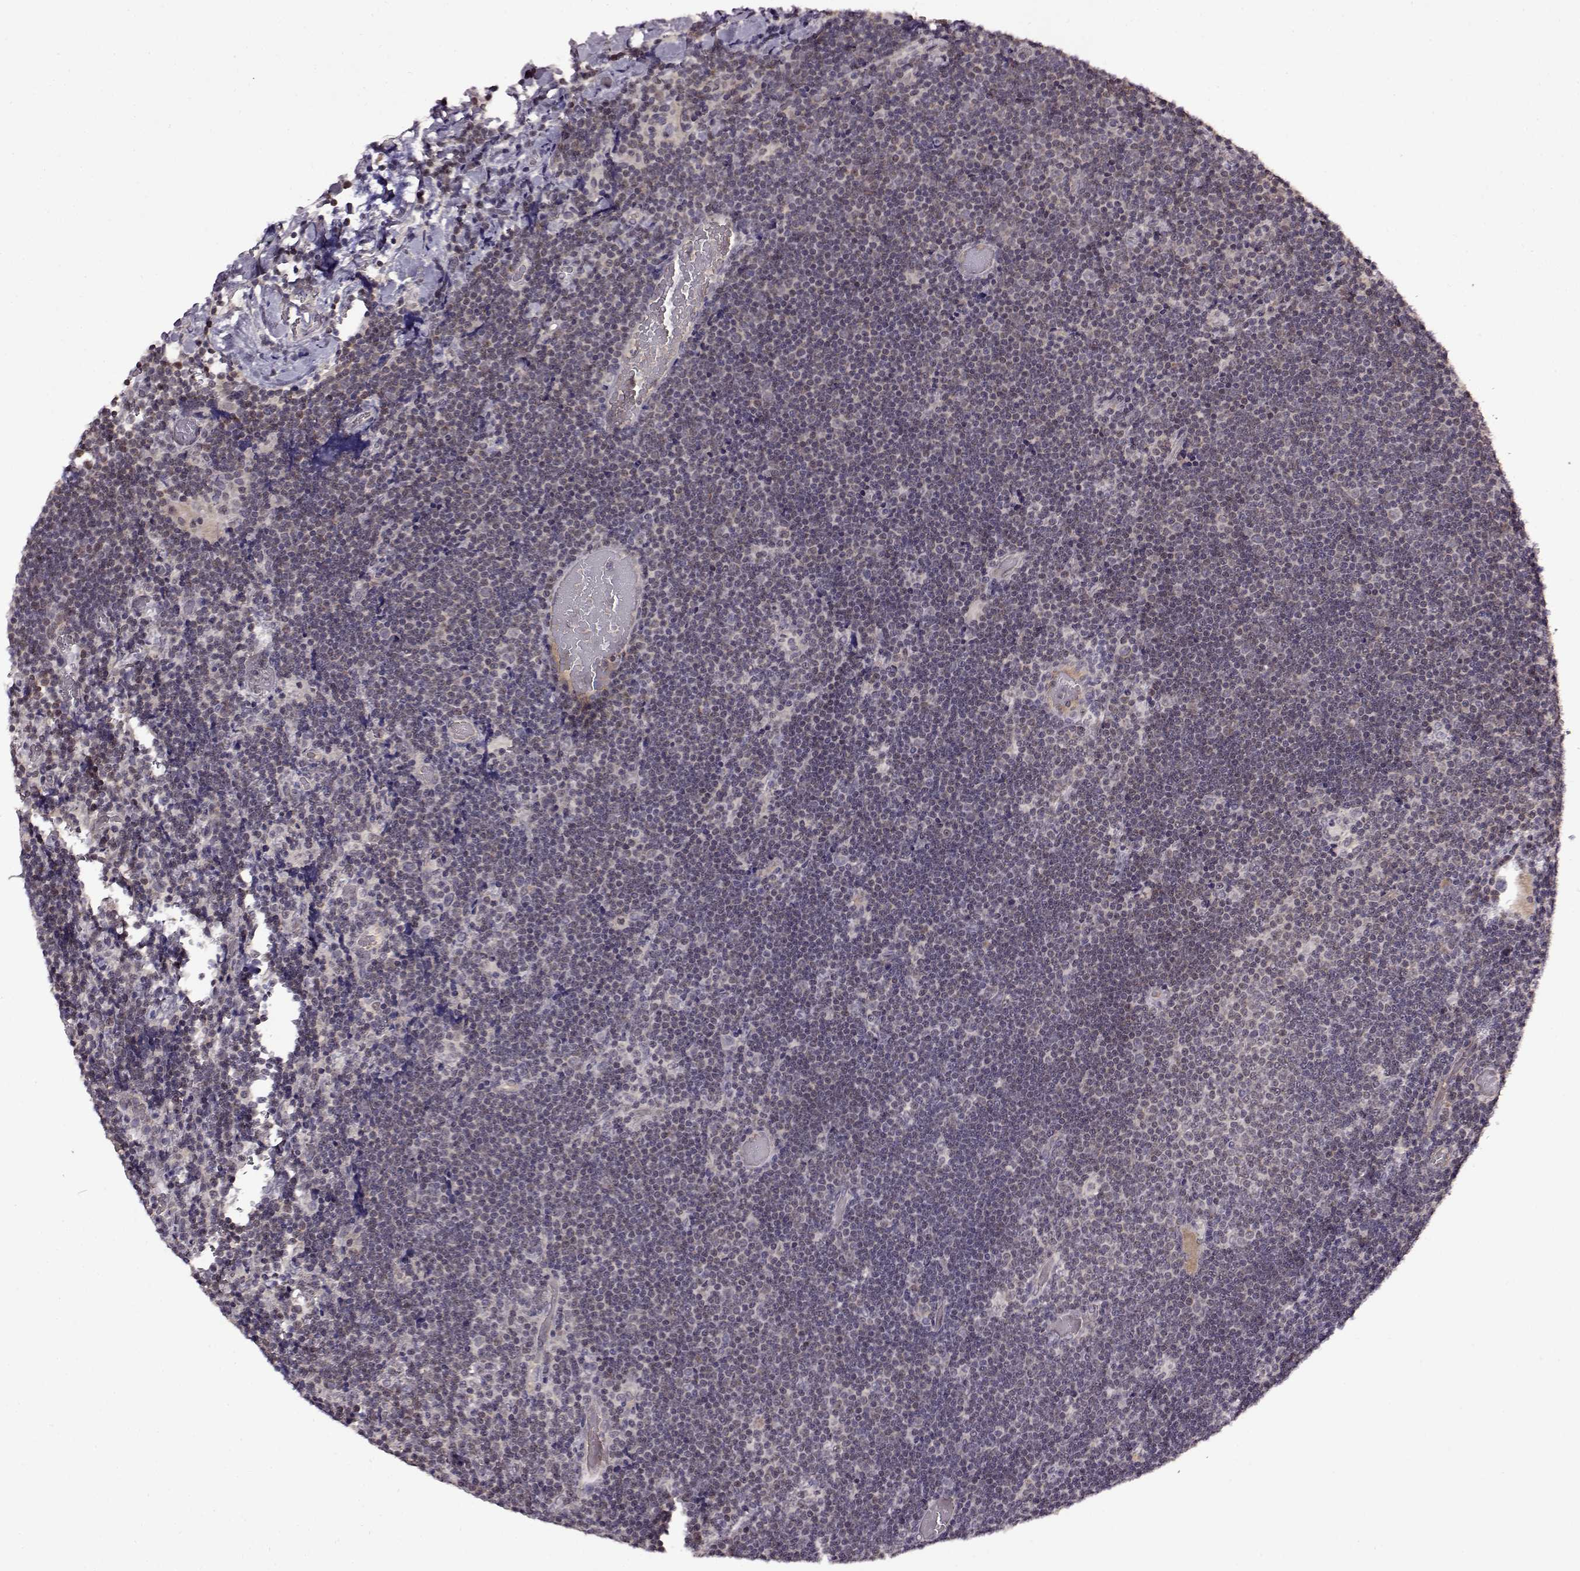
{"staining": {"intensity": "negative", "quantity": "none", "location": "none"}, "tissue": "lymphoma", "cell_type": "Tumor cells", "image_type": "cancer", "snomed": [{"axis": "morphology", "description": "Malignant lymphoma, non-Hodgkin's type, Low grade"}, {"axis": "topography", "description": "Brain"}], "caption": "IHC of human lymphoma exhibits no expression in tumor cells.", "gene": "MAIP1", "patient": {"sex": "female", "age": 66}}